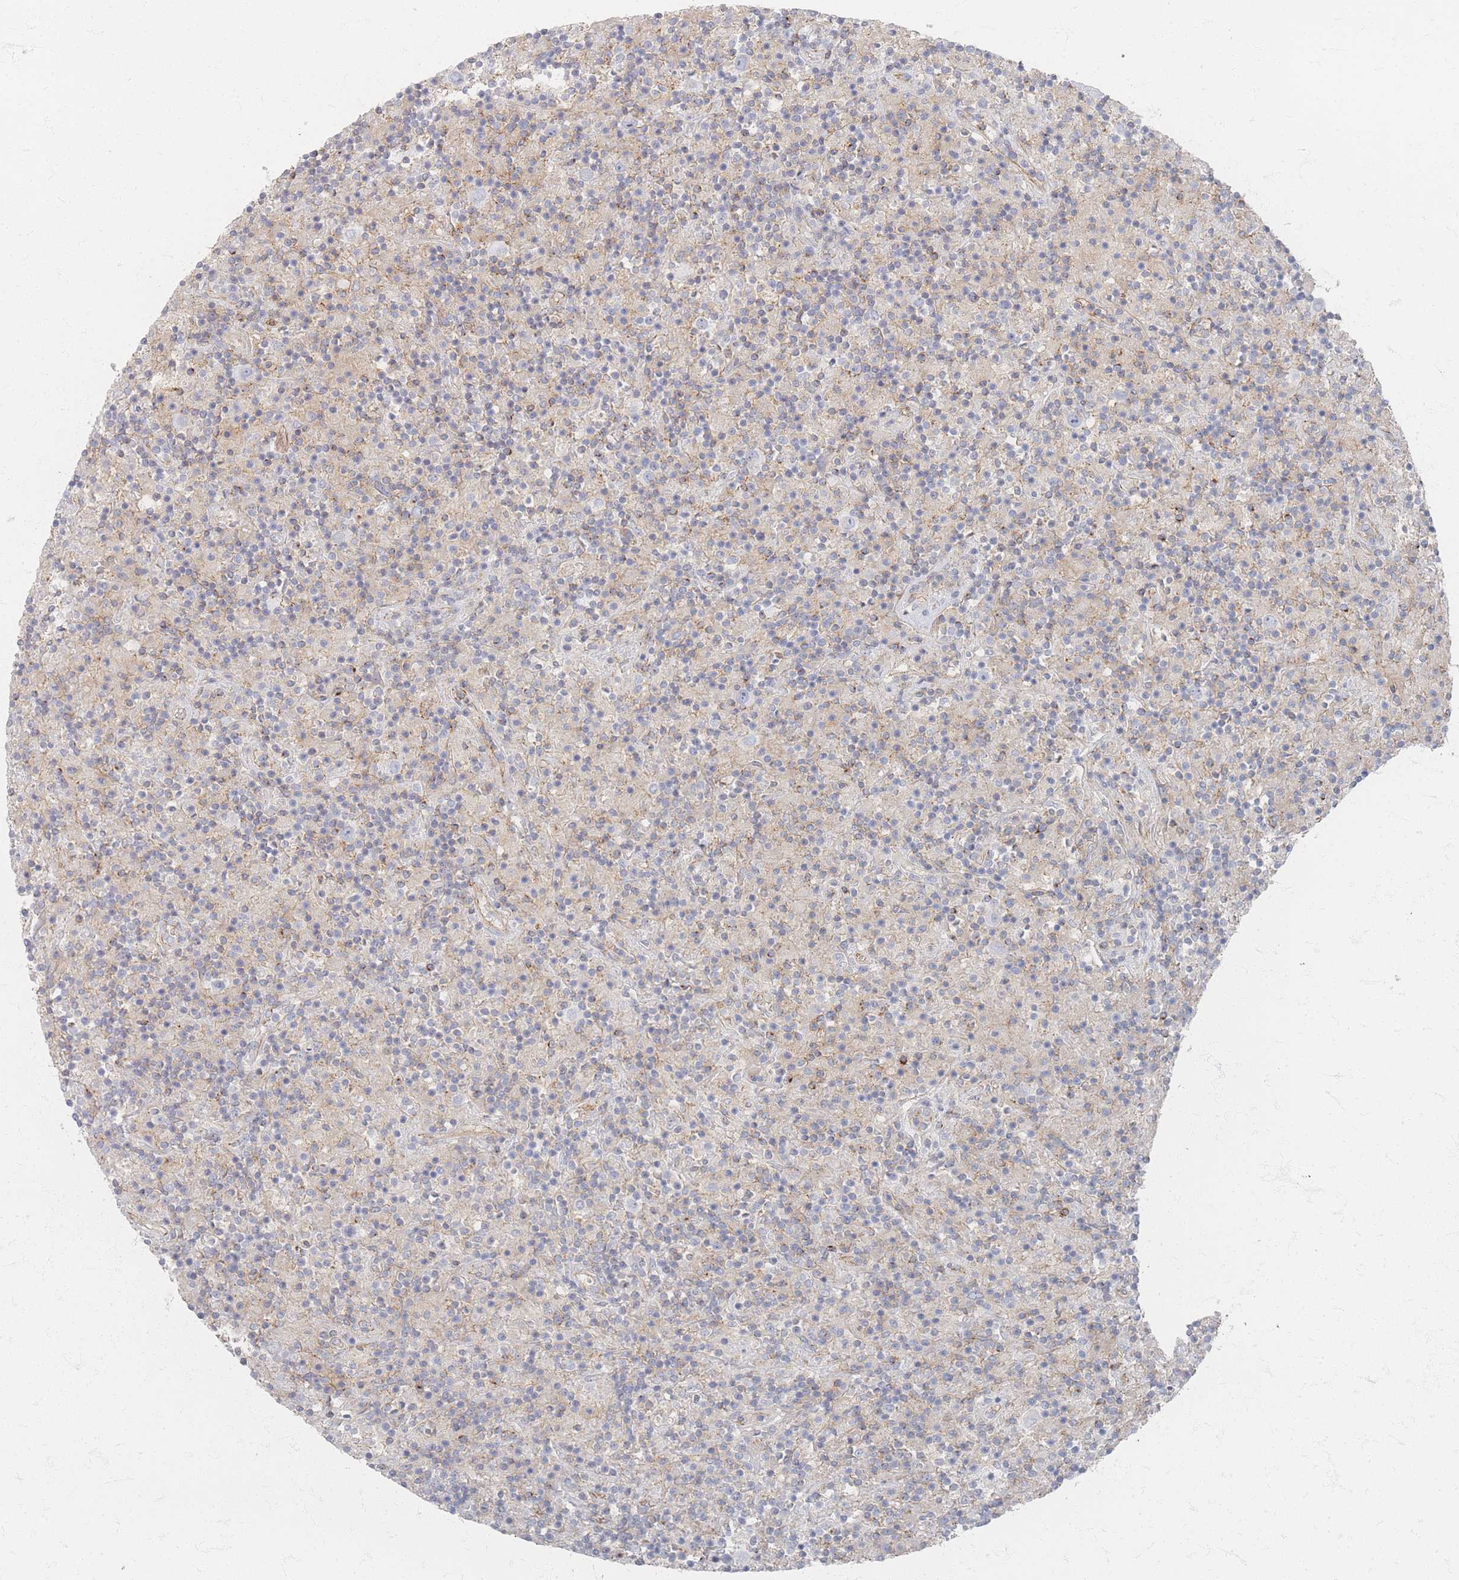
{"staining": {"intensity": "negative", "quantity": "none", "location": "none"}, "tissue": "lymphoma", "cell_type": "Tumor cells", "image_type": "cancer", "snomed": [{"axis": "morphology", "description": "Hodgkin's disease, NOS"}, {"axis": "topography", "description": "Lymph node"}], "caption": "The image demonstrates no significant staining in tumor cells of lymphoma.", "gene": "GNB1", "patient": {"sex": "male", "age": 70}}